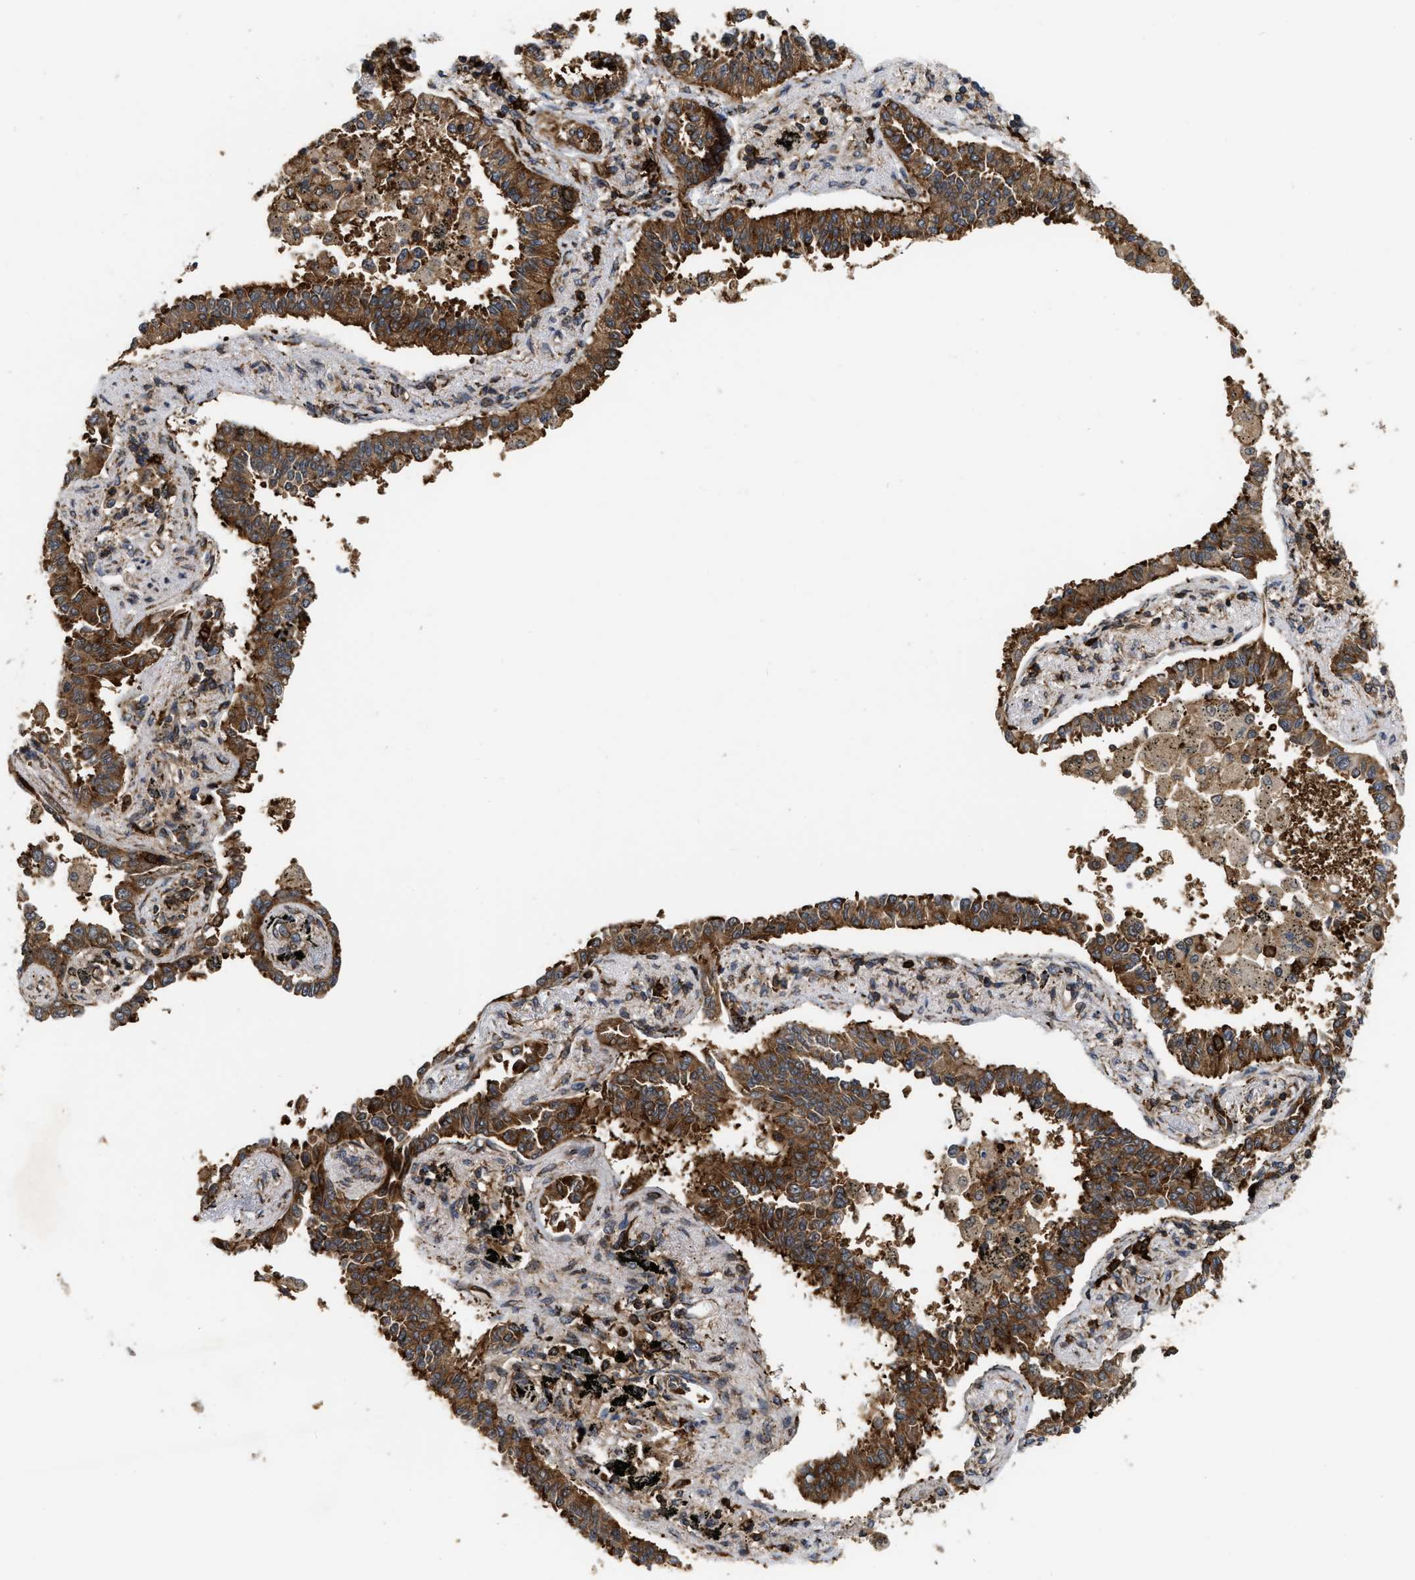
{"staining": {"intensity": "strong", "quantity": ">75%", "location": "cytoplasmic/membranous"}, "tissue": "lung cancer", "cell_type": "Tumor cells", "image_type": "cancer", "snomed": [{"axis": "morphology", "description": "Normal tissue, NOS"}, {"axis": "morphology", "description": "Adenocarcinoma, NOS"}, {"axis": "topography", "description": "Lung"}], "caption": "Immunohistochemical staining of lung cancer reveals high levels of strong cytoplasmic/membranous protein expression in about >75% of tumor cells. The protein of interest is stained brown, and the nuclei are stained in blue (DAB IHC with brightfield microscopy, high magnification).", "gene": "IQCE", "patient": {"sex": "male", "age": 59}}